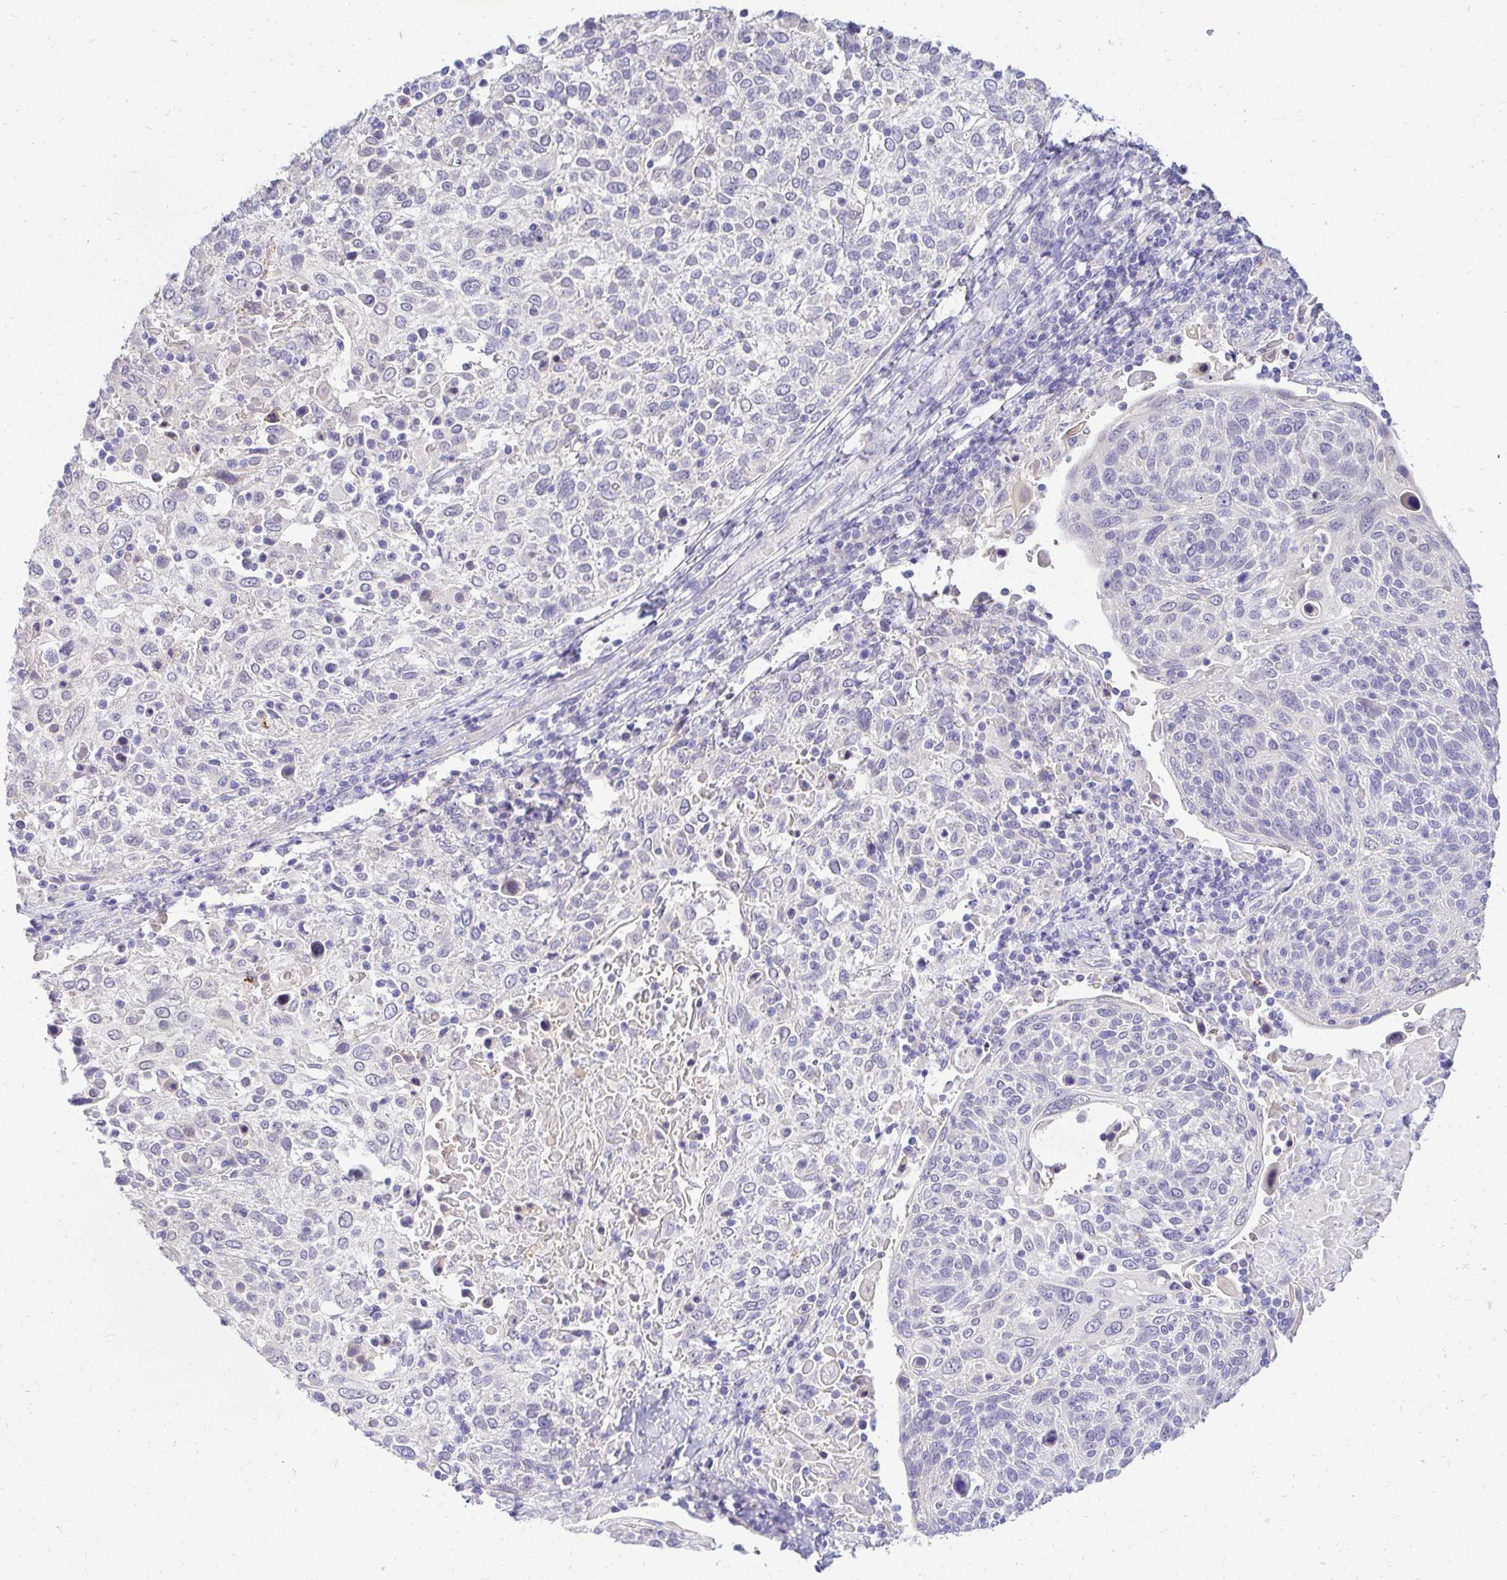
{"staining": {"intensity": "negative", "quantity": "none", "location": "none"}, "tissue": "cervical cancer", "cell_type": "Tumor cells", "image_type": "cancer", "snomed": [{"axis": "morphology", "description": "Squamous cell carcinoma, NOS"}, {"axis": "topography", "description": "Cervix"}], "caption": "Immunohistochemistry (IHC) histopathology image of squamous cell carcinoma (cervical) stained for a protein (brown), which displays no positivity in tumor cells.", "gene": "ZSWIM9", "patient": {"sex": "female", "age": 61}}